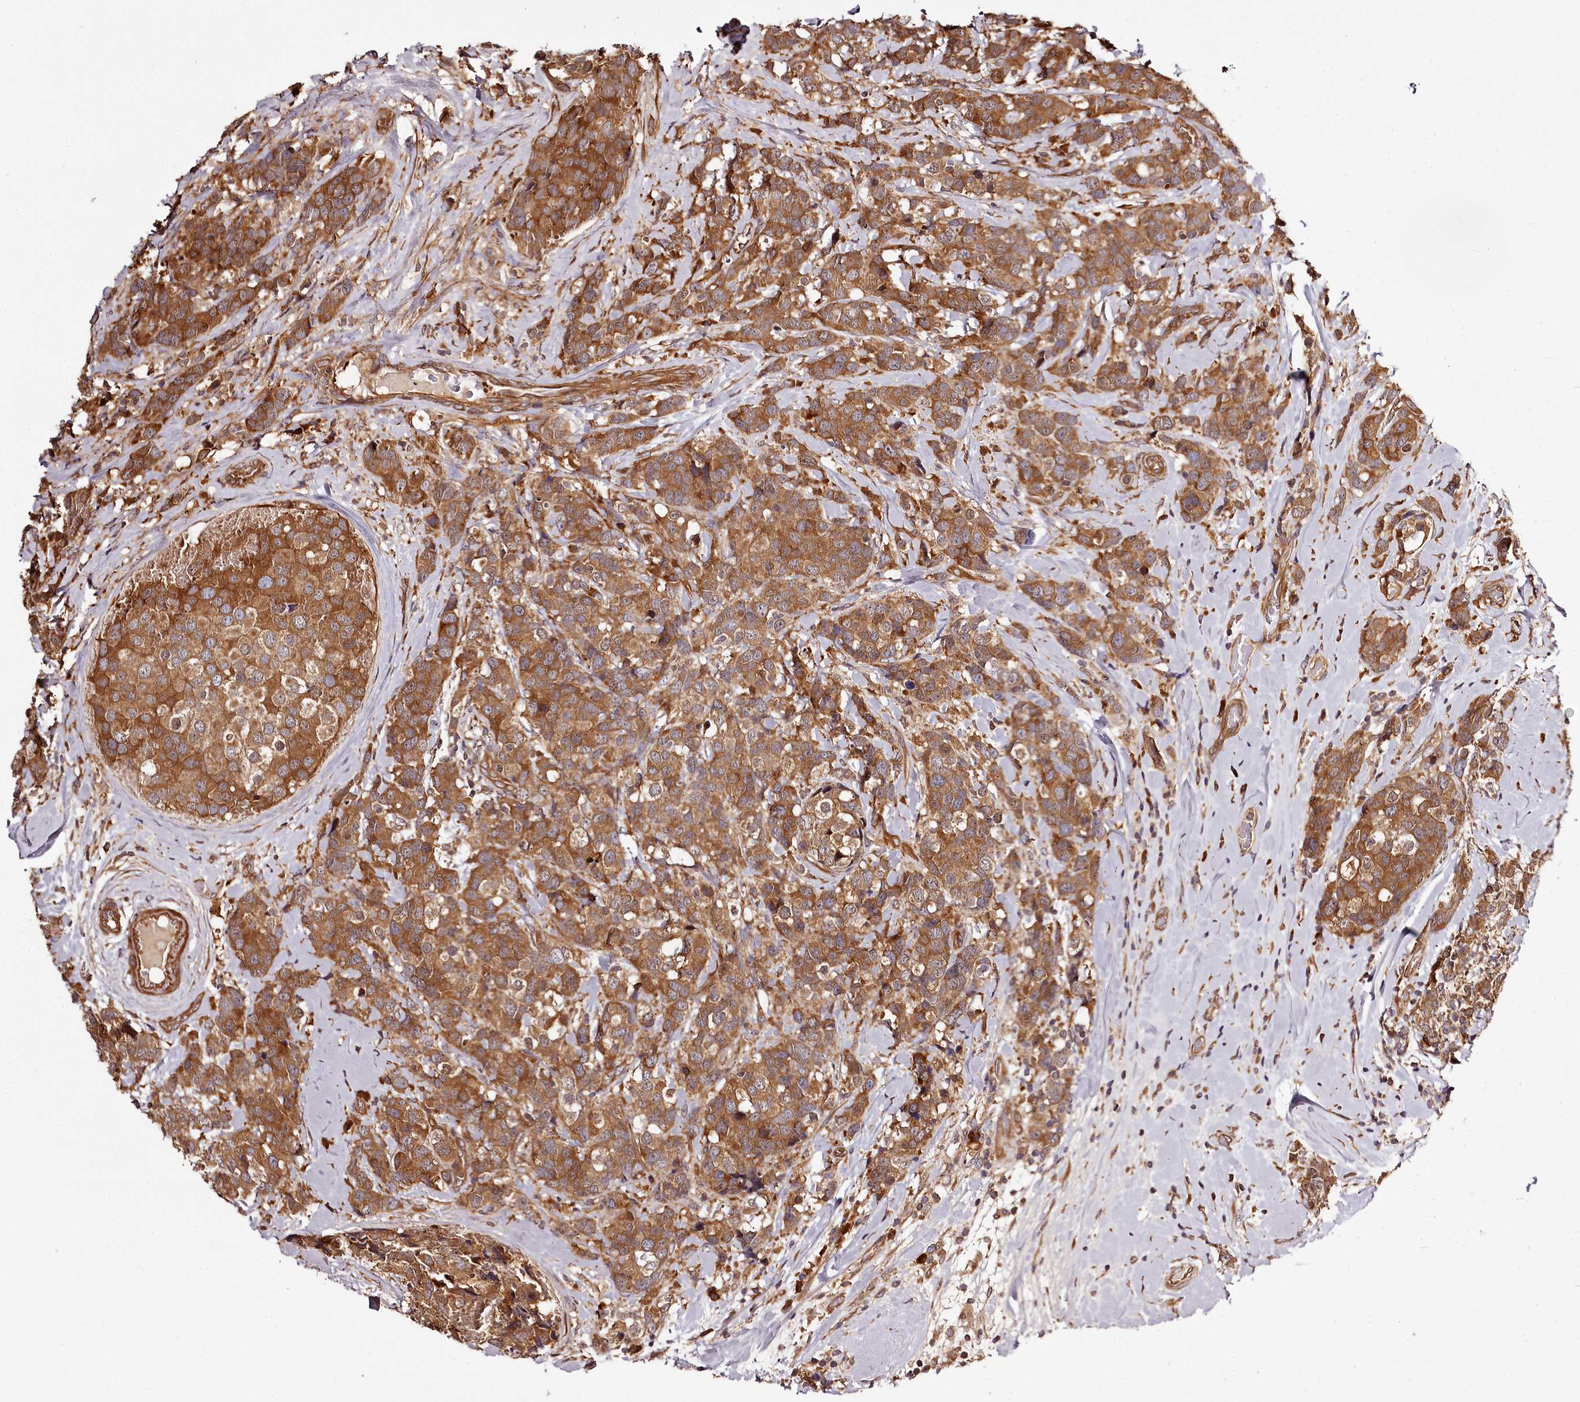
{"staining": {"intensity": "moderate", "quantity": ">75%", "location": "cytoplasmic/membranous"}, "tissue": "breast cancer", "cell_type": "Tumor cells", "image_type": "cancer", "snomed": [{"axis": "morphology", "description": "Lobular carcinoma"}, {"axis": "topography", "description": "Breast"}], "caption": "This is a micrograph of immunohistochemistry staining of breast lobular carcinoma, which shows moderate positivity in the cytoplasmic/membranous of tumor cells.", "gene": "TARS1", "patient": {"sex": "female", "age": 59}}